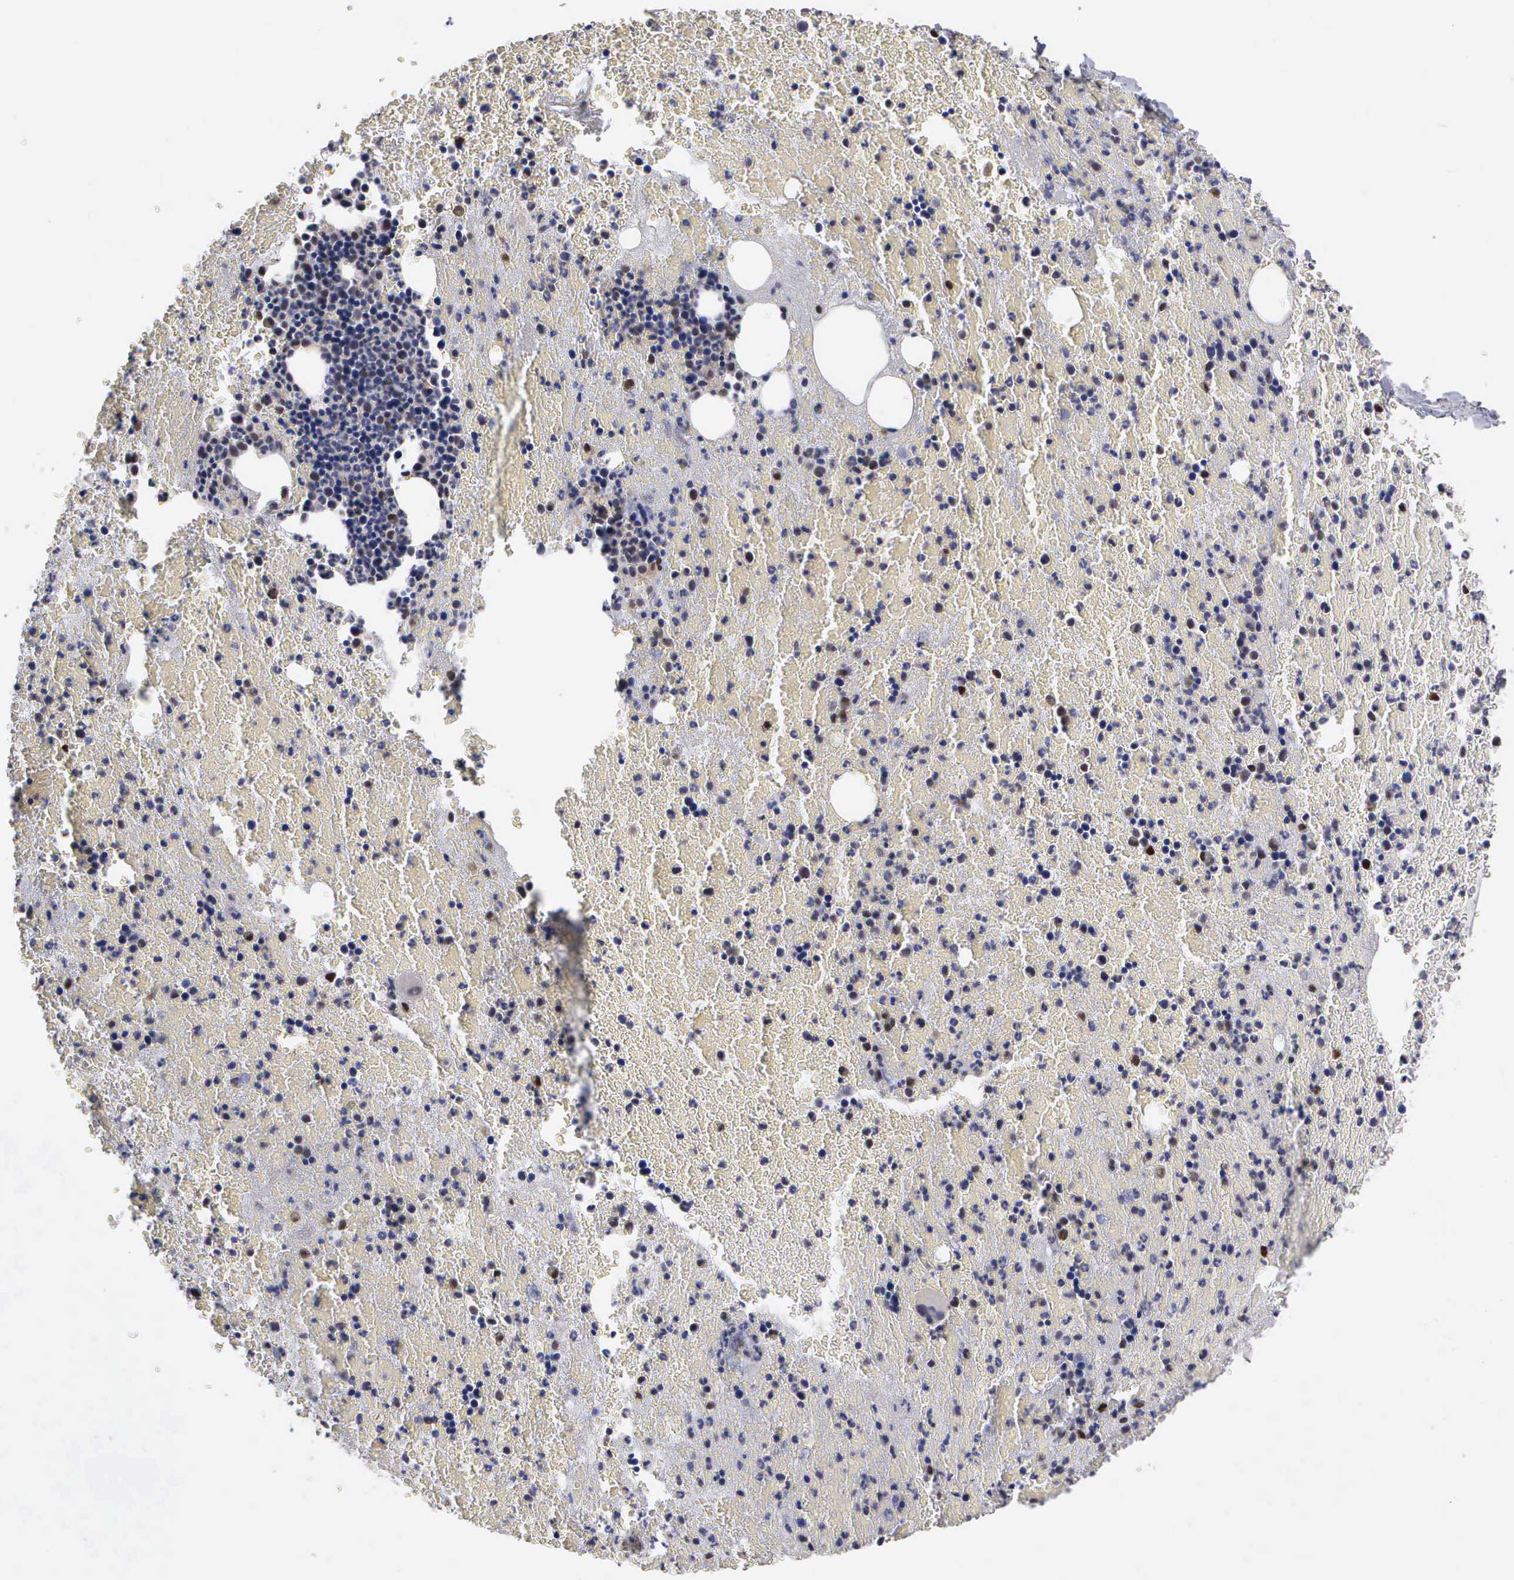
{"staining": {"intensity": "moderate", "quantity": "<25%", "location": "cytoplasmic/membranous,nuclear"}, "tissue": "bone marrow", "cell_type": "Hematopoietic cells", "image_type": "normal", "snomed": [{"axis": "morphology", "description": "Normal tissue, NOS"}, {"axis": "topography", "description": "Bone marrow"}], "caption": "Moderate cytoplasmic/membranous,nuclear protein expression is seen in approximately <25% of hematopoietic cells in bone marrow. (DAB IHC, brown staining for protein, blue staining for nuclei).", "gene": "ZBTB33", "patient": {"sex": "female", "age": 53}}